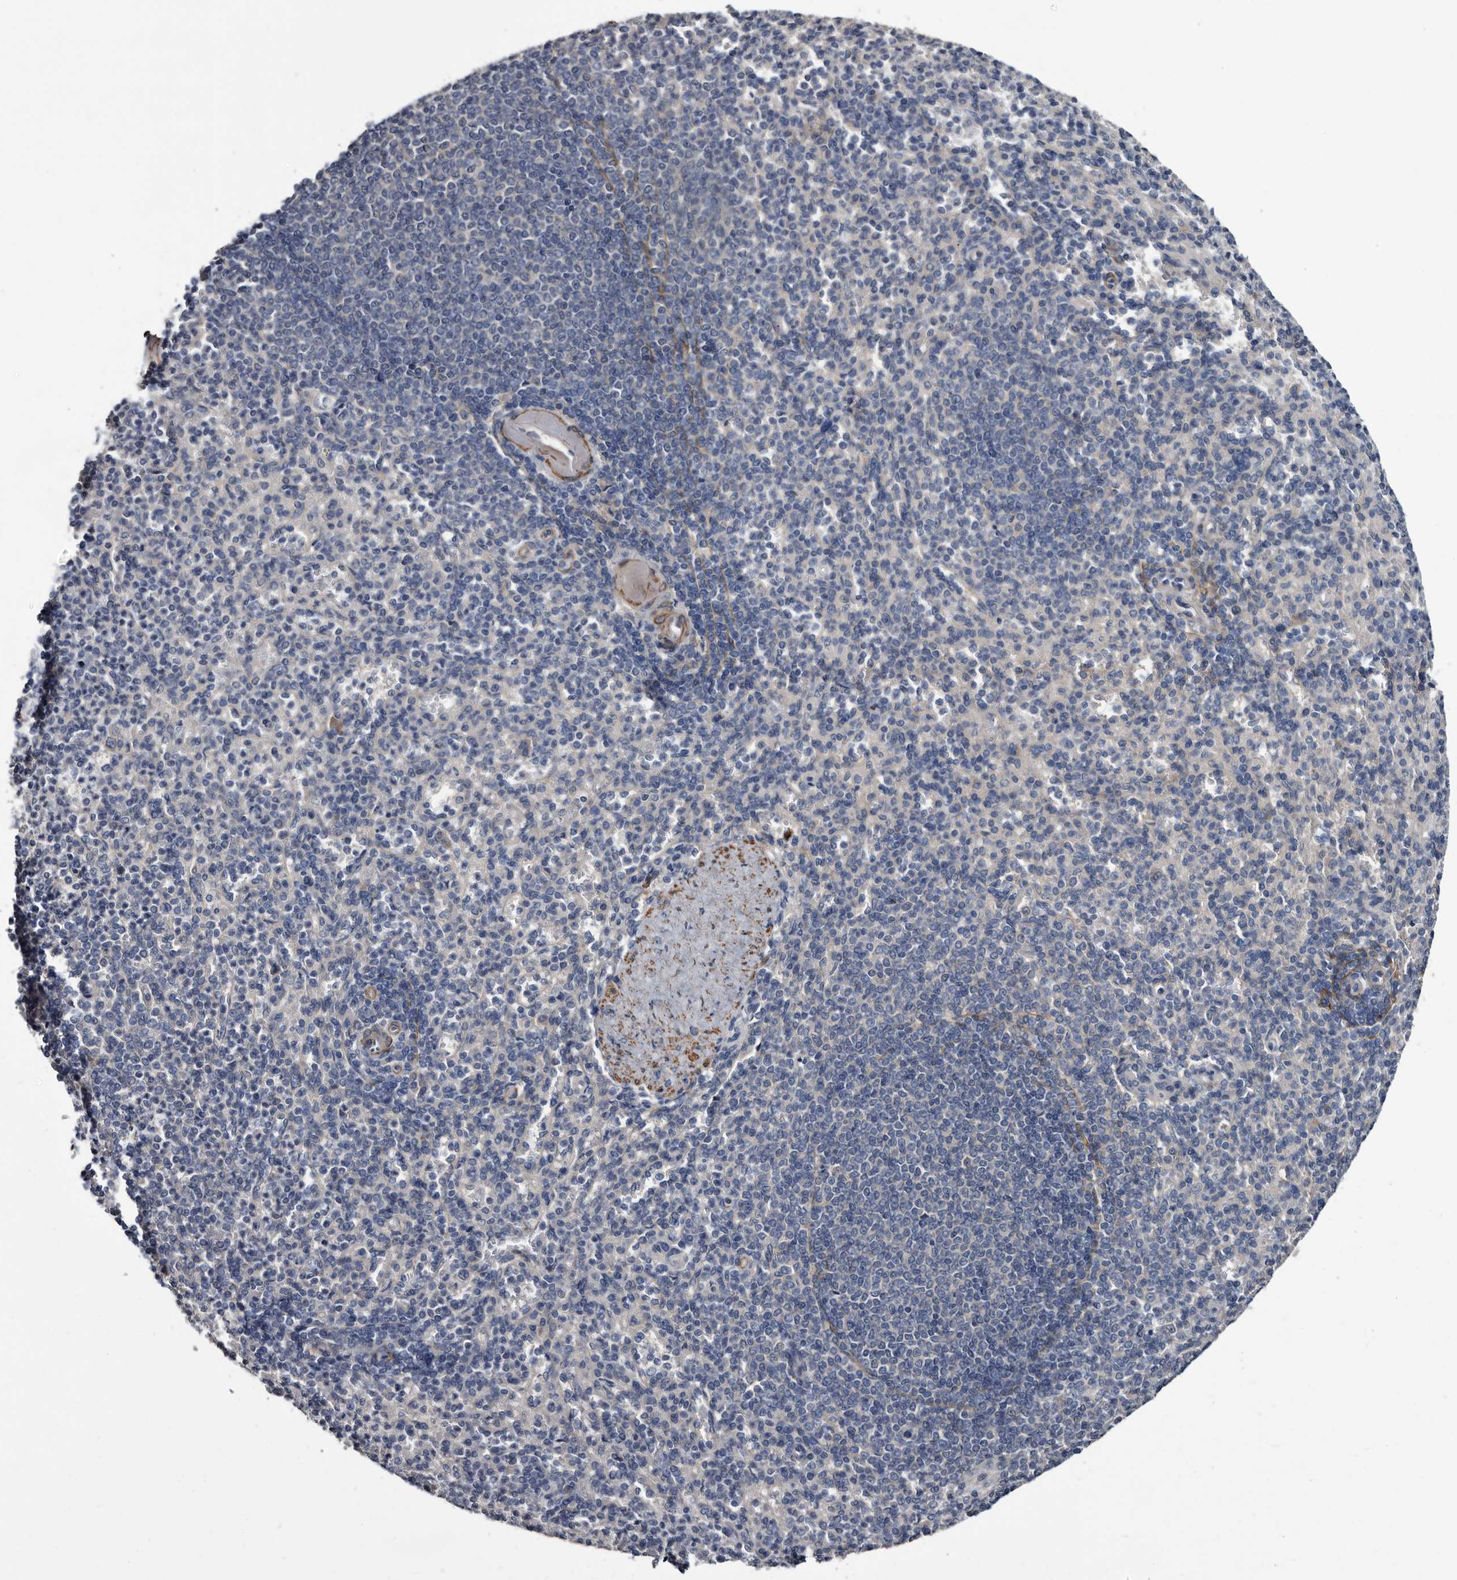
{"staining": {"intensity": "negative", "quantity": "none", "location": "none"}, "tissue": "spleen", "cell_type": "Cells in red pulp", "image_type": "normal", "snomed": [{"axis": "morphology", "description": "Normal tissue, NOS"}, {"axis": "topography", "description": "Spleen"}], "caption": "Photomicrograph shows no significant protein expression in cells in red pulp of normal spleen. The staining was performed using DAB (3,3'-diaminobenzidine) to visualize the protein expression in brown, while the nuclei were stained in blue with hematoxylin (Magnification: 20x).", "gene": "IARS1", "patient": {"sex": "female", "age": 74}}